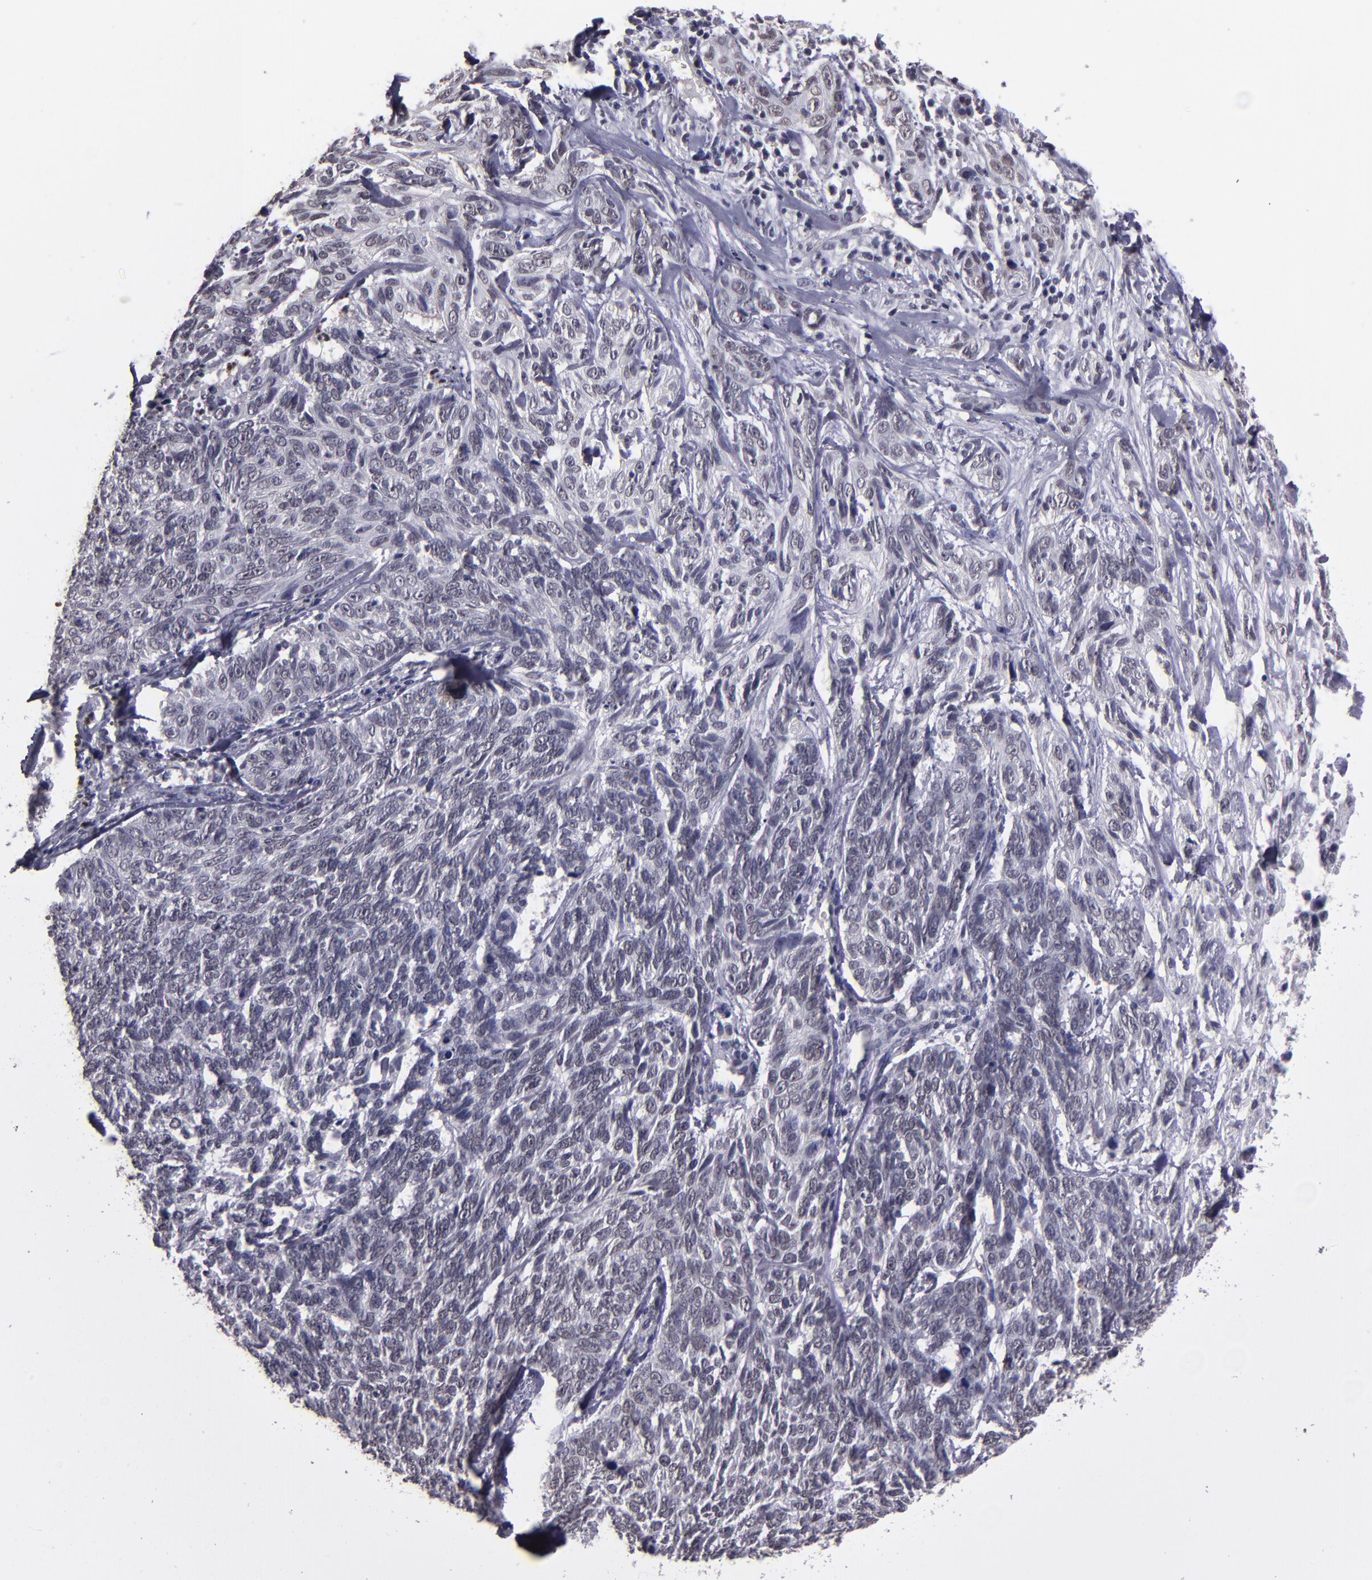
{"staining": {"intensity": "negative", "quantity": "none", "location": "none"}, "tissue": "skin cancer", "cell_type": "Tumor cells", "image_type": "cancer", "snomed": [{"axis": "morphology", "description": "Basal cell carcinoma"}, {"axis": "topography", "description": "Skin"}], "caption": "An immunohistochemistry (IHC) image of skin cancer is shown. There is no staining in tumor cells of skin cancer.", "gene": "CEBPE", "patient": {"sex": "male", "age": 72}}